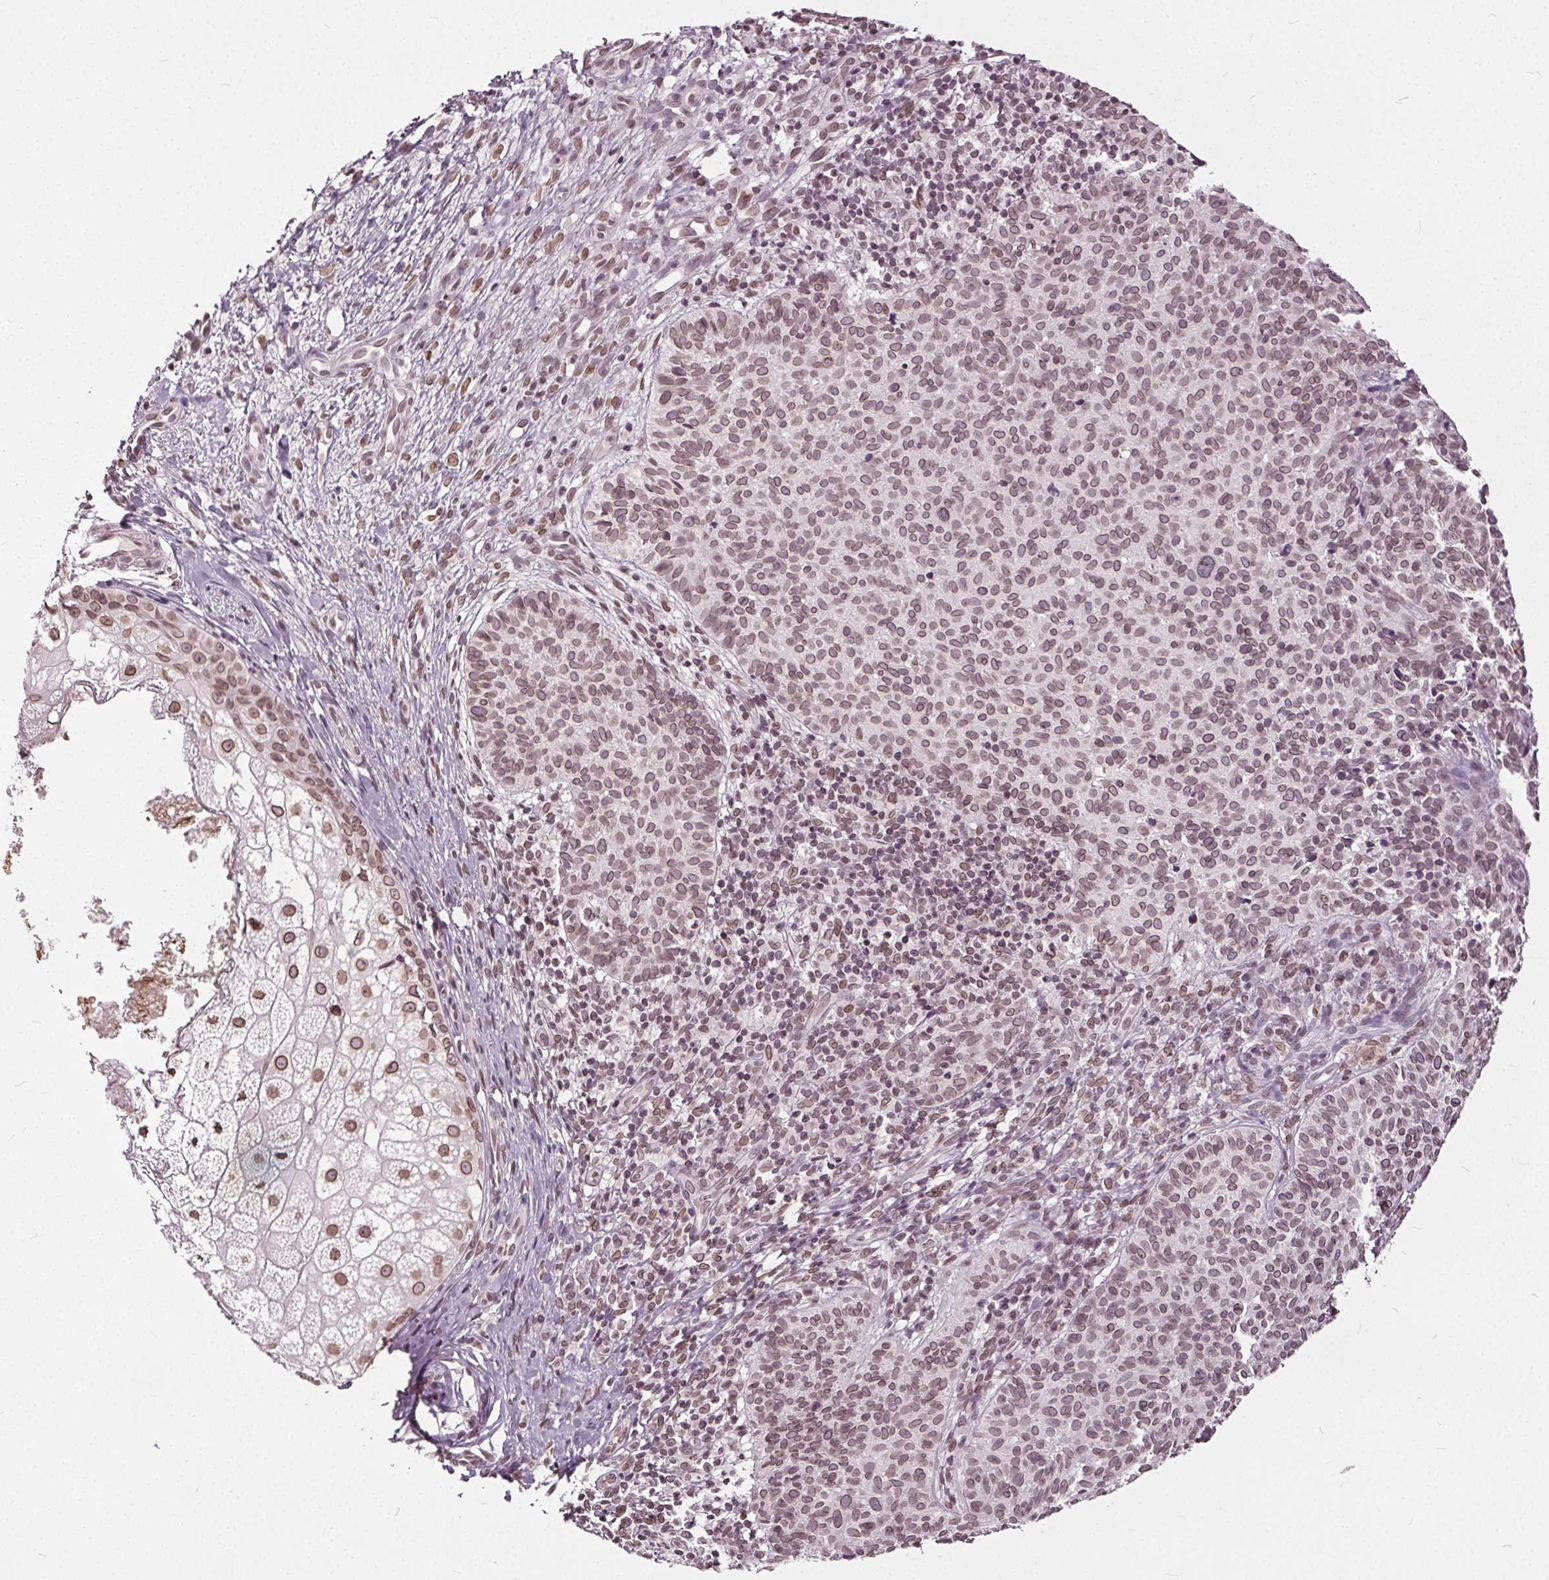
{"staining": {"intensity": "moderate", "quantity": "25%-75%", "location": "cytoplasmic/membranous,nuclear"}, "tissue": "skin cancer", "cell_type": "Tumor cells", "image_type": "cancer", "snomed": [{"axis": "morphology", "description": "Basal cell carcinoma"}, {"axis": "topography", "description": "Skin"}], "caption": "Protein expression analysis of skin cancer demonstrates moderate cytoplasmic/membranous and nuclear staining in approximately 25%-75% of tumor cells.", "gene": "TTC39C", "patient": {"sex": "male", "age": 57}}